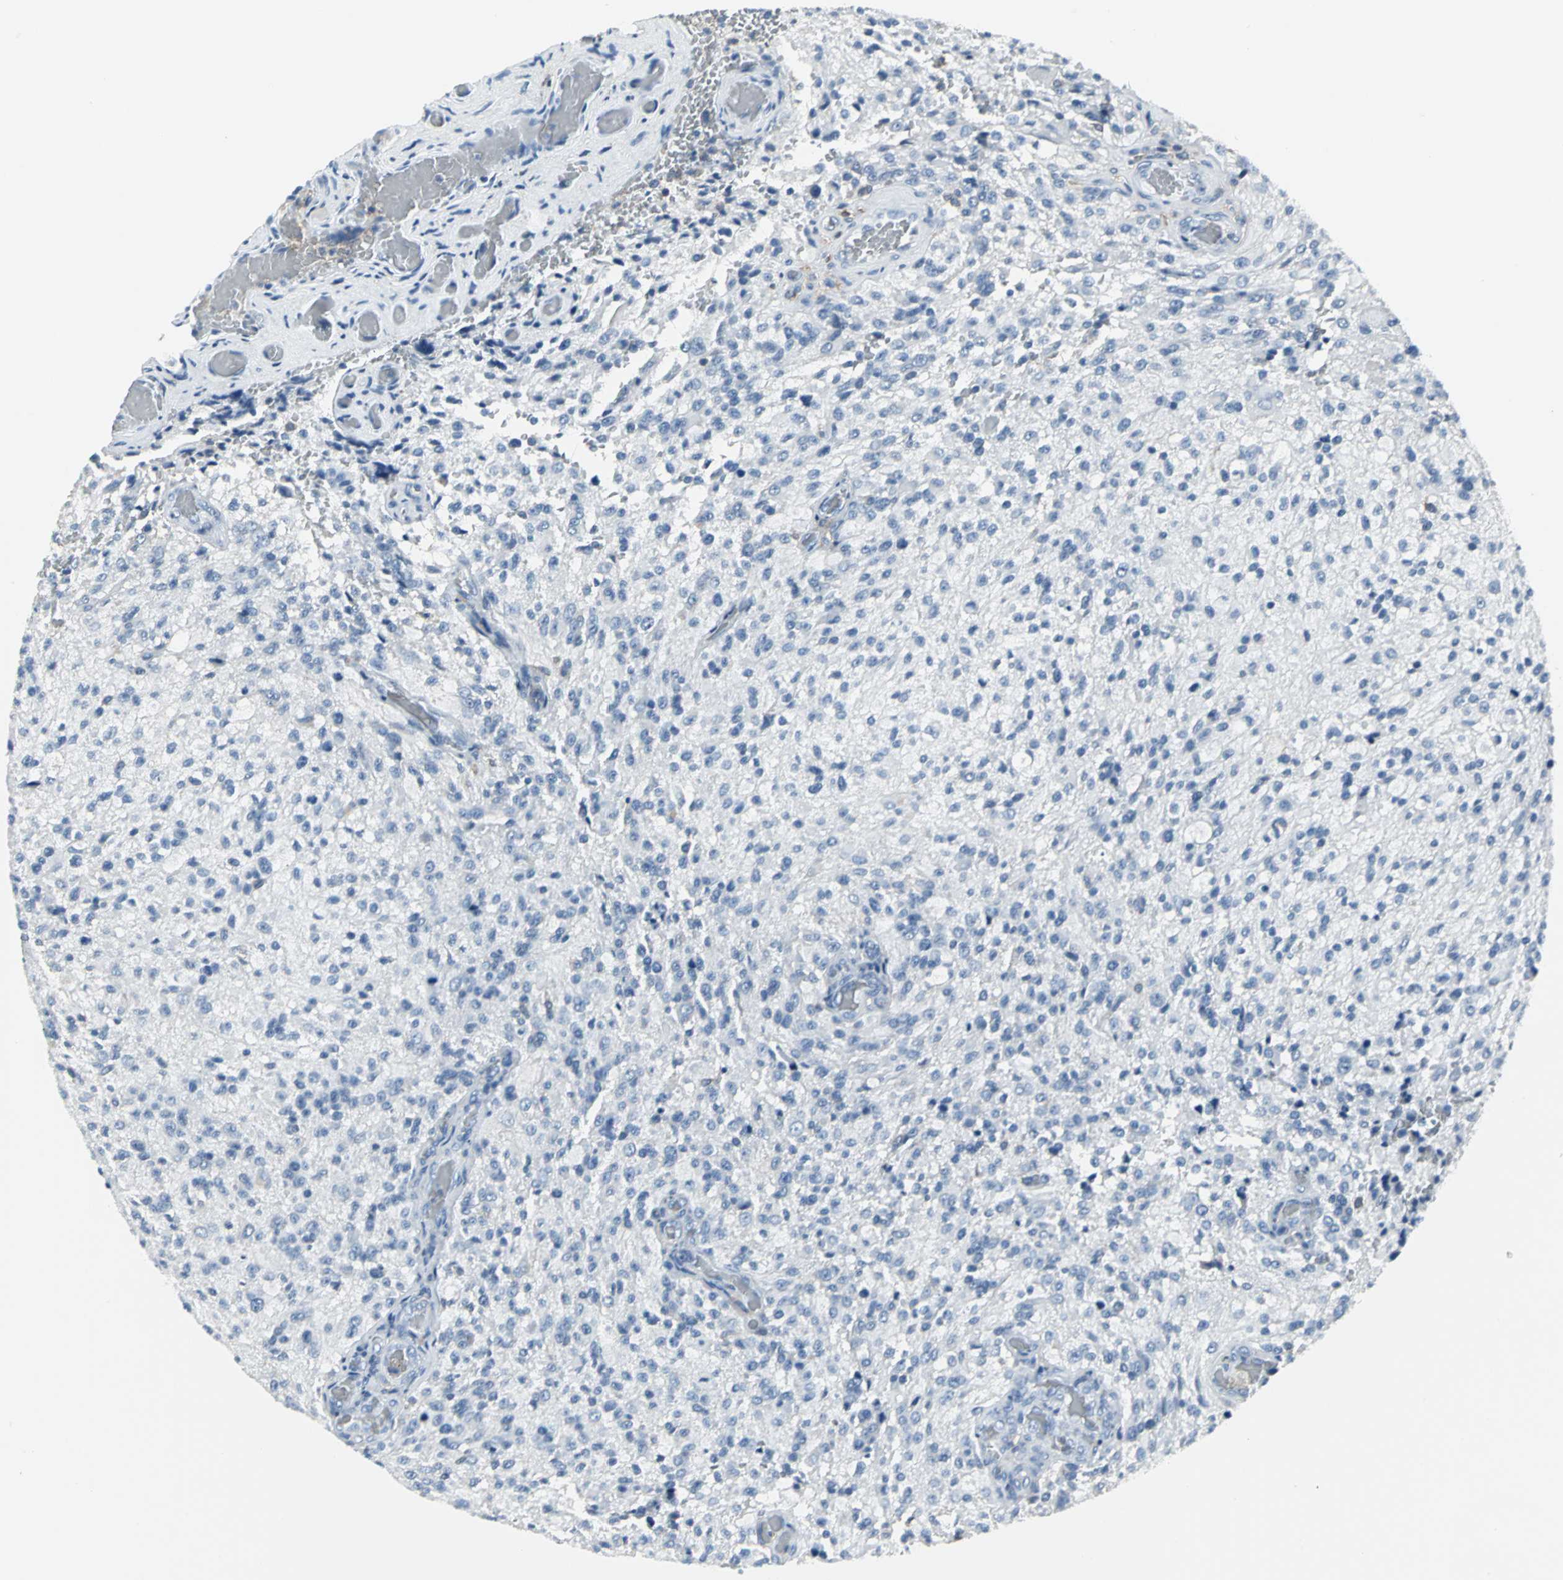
{"staining": {"intensity": "negative", "quantity": "none", "location": "none"}, "tissue": "glioma", "cell_type": "Tumor cells", "image_type": "cancer", "snomed": [{"axis": "morphology", "description": "Normal tissue, NOS"}, {"axis": "morphology", "description": "Glioma, malignant, High grade"}, {"axis": "topography", "description": "Cerebral cortex"}], "caption": "An immunohistochemistry (IHC) image of malignant glioma (high-grade) is shown. There is no staining in tumor cells of malignant glioma (high-grade).", "gene": "IQGAP2", "patient": {"sex": "male", "age": 56}}